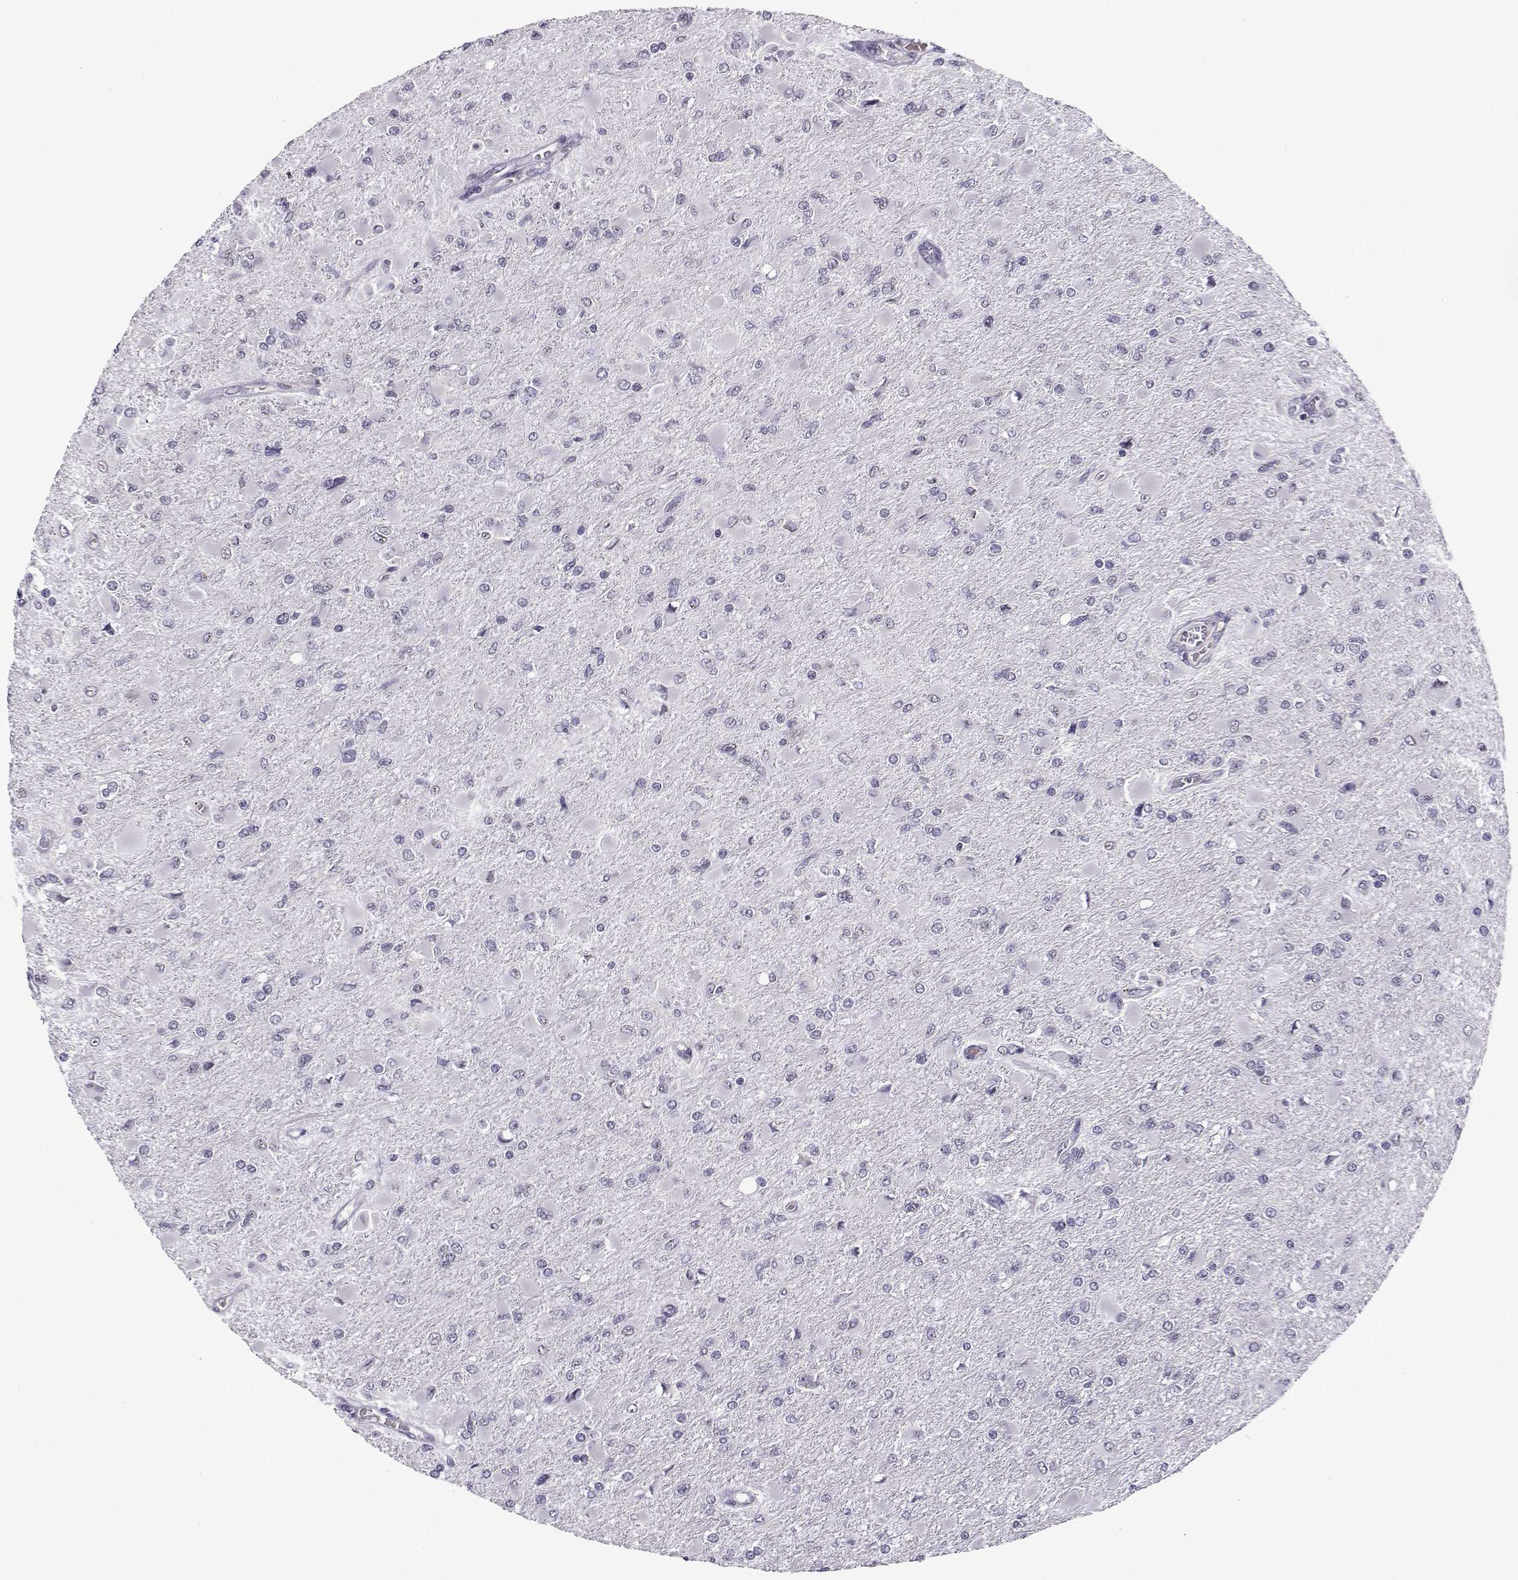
{"staining": {"intensity": "negative", "quantity": "none", "location": "none"}, "tissue": "glioma", "cell_type": "Tumor cells", "image_type": "cancer", "snomed": [{"axis": "morphology", "description": "Glioma, malignant, High grade"}, {"axis": "topography", "description": "Cerebral cortex"}], "caption": "Tumor cells show no significant staining in glioma.", "gene": "LRFN2", "patient": {"sex": "female", "age": 36}}